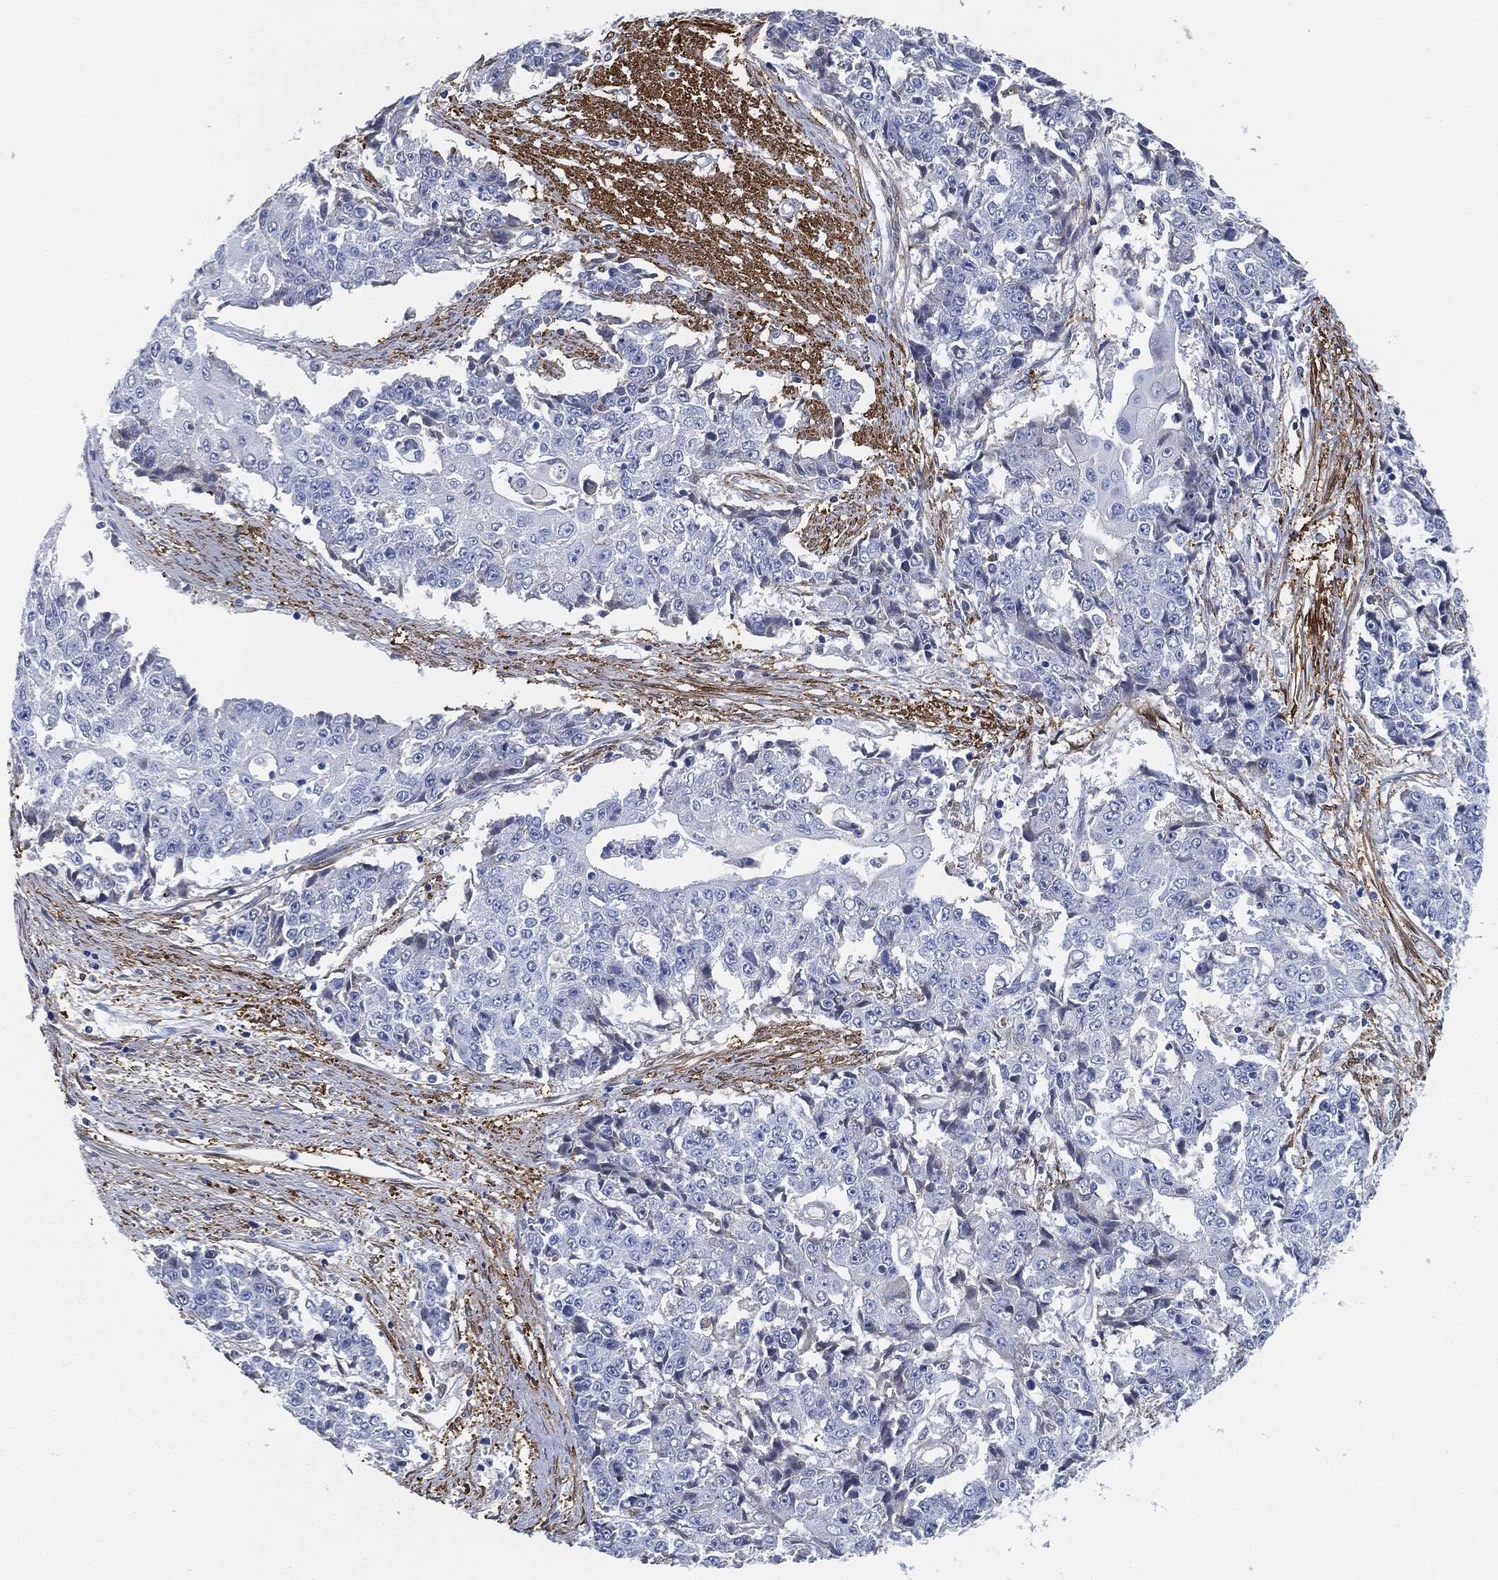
{"staining": {"intensity": "negative", "quantity": "none", "location": "none"}, "tissue": "ovarian cancer", "cell_type": "Tumor cells", "image_type": "cancer", "snomed": [{"axis": "morphology", "description": "Carcinoma, endometroid"}, {"axis": "topography", "description": "Ovary"}], "caption": "High magnification brightfield microscopy of ovarian endometroid carcinoma stained with DAB (brown) and counterstained with hematoxylin (blue): tumor cells show no significant positivity.", "gene": "TAGLN", "patient": {"sex": "female", "age": 42}}